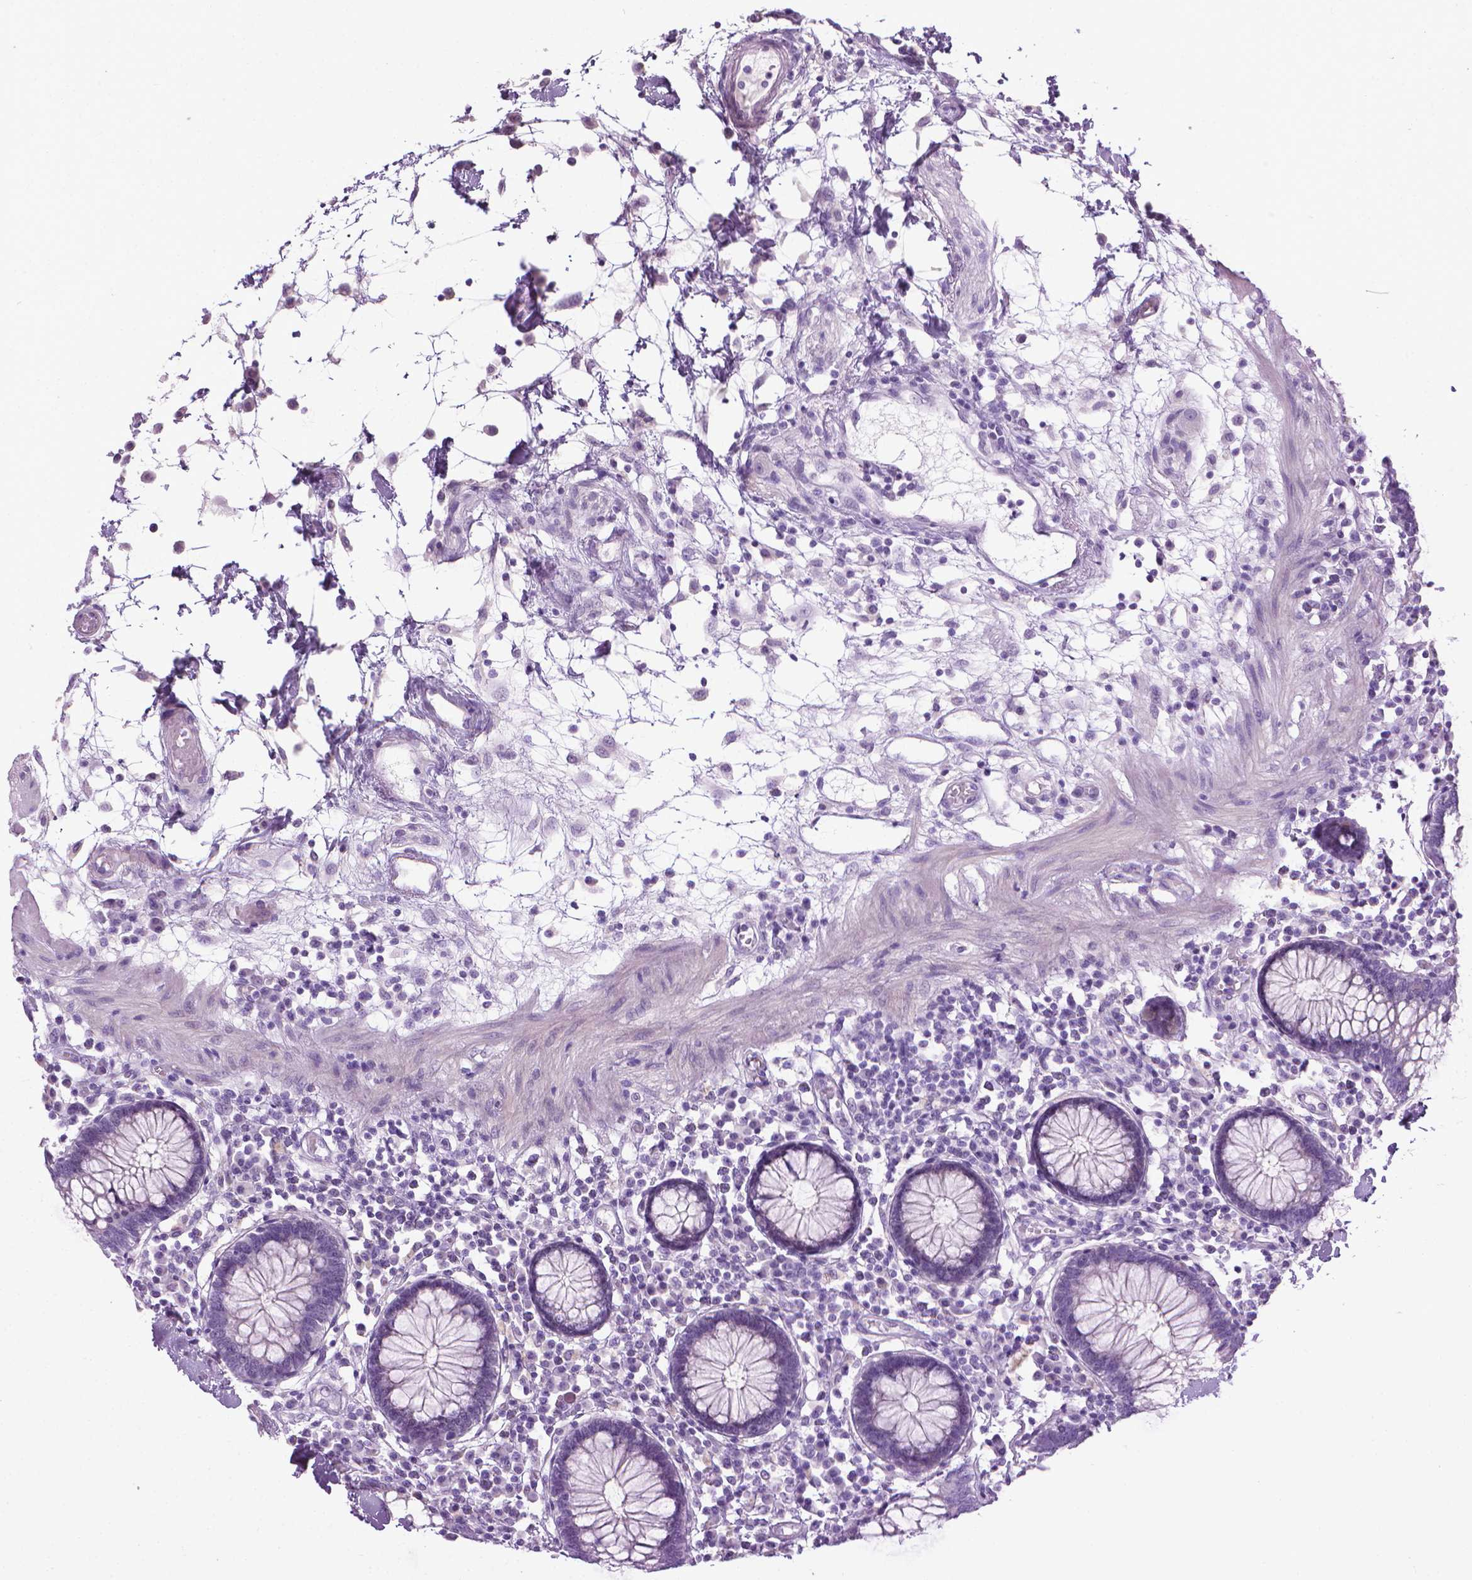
{"staining": {"intensity": "negative", "quantity": "none", "location": "none"}, "tissue": "colon", "cell_type": "Endothelial cells", "image_type": "normal", "snomed": [{"axis": "morphology", "description": "Normal tissue, NOS"}, {"axis": "morphology", "description": "Adenocarcinoma, NOS"}, {"axis": "topography", "description": "Colon"}], "caption": "The image exhibits no staining of endothelial cells in unremarkable colon.", "gene": "DNAI7", "patient": {"sex": "male", "age": 83}}